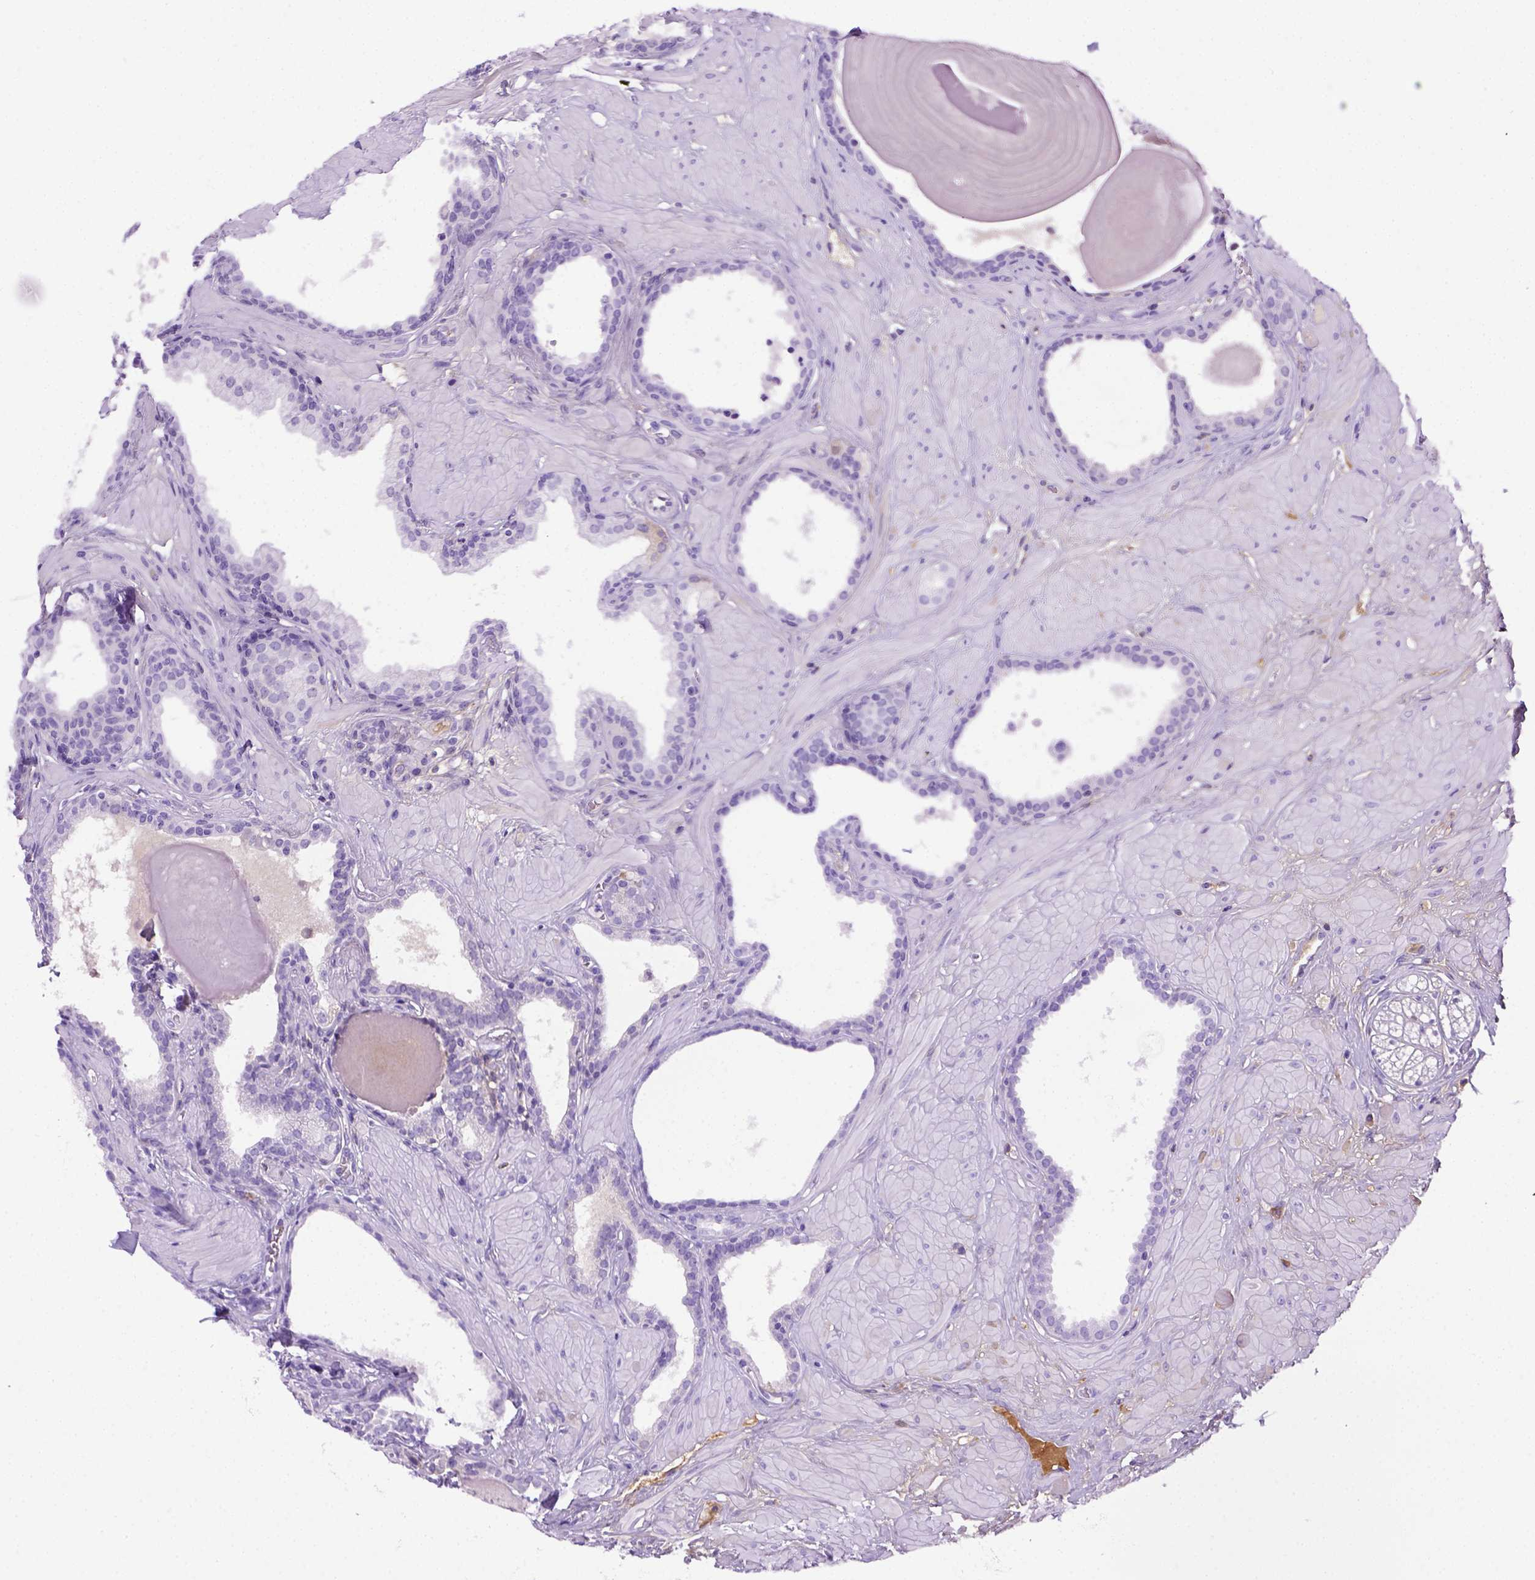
{"staining": {"intensity": "negative", "quantity": "none", "location": "none"}, "tissue": "prostate", "cell_type": "Glandular cells", "image_type": "normal", "snomed": [{"axis": "morphology", "description": "Normal tissue, NOS"}, {"axis": "topography", "description": "Prostate"}], "caption": "Immunohistochemistry (IHC) of benign human prostate exhibits no staining in glandular cells.", "gene": "ITIH4", "patient": {"sex": "male", "age": 48}}